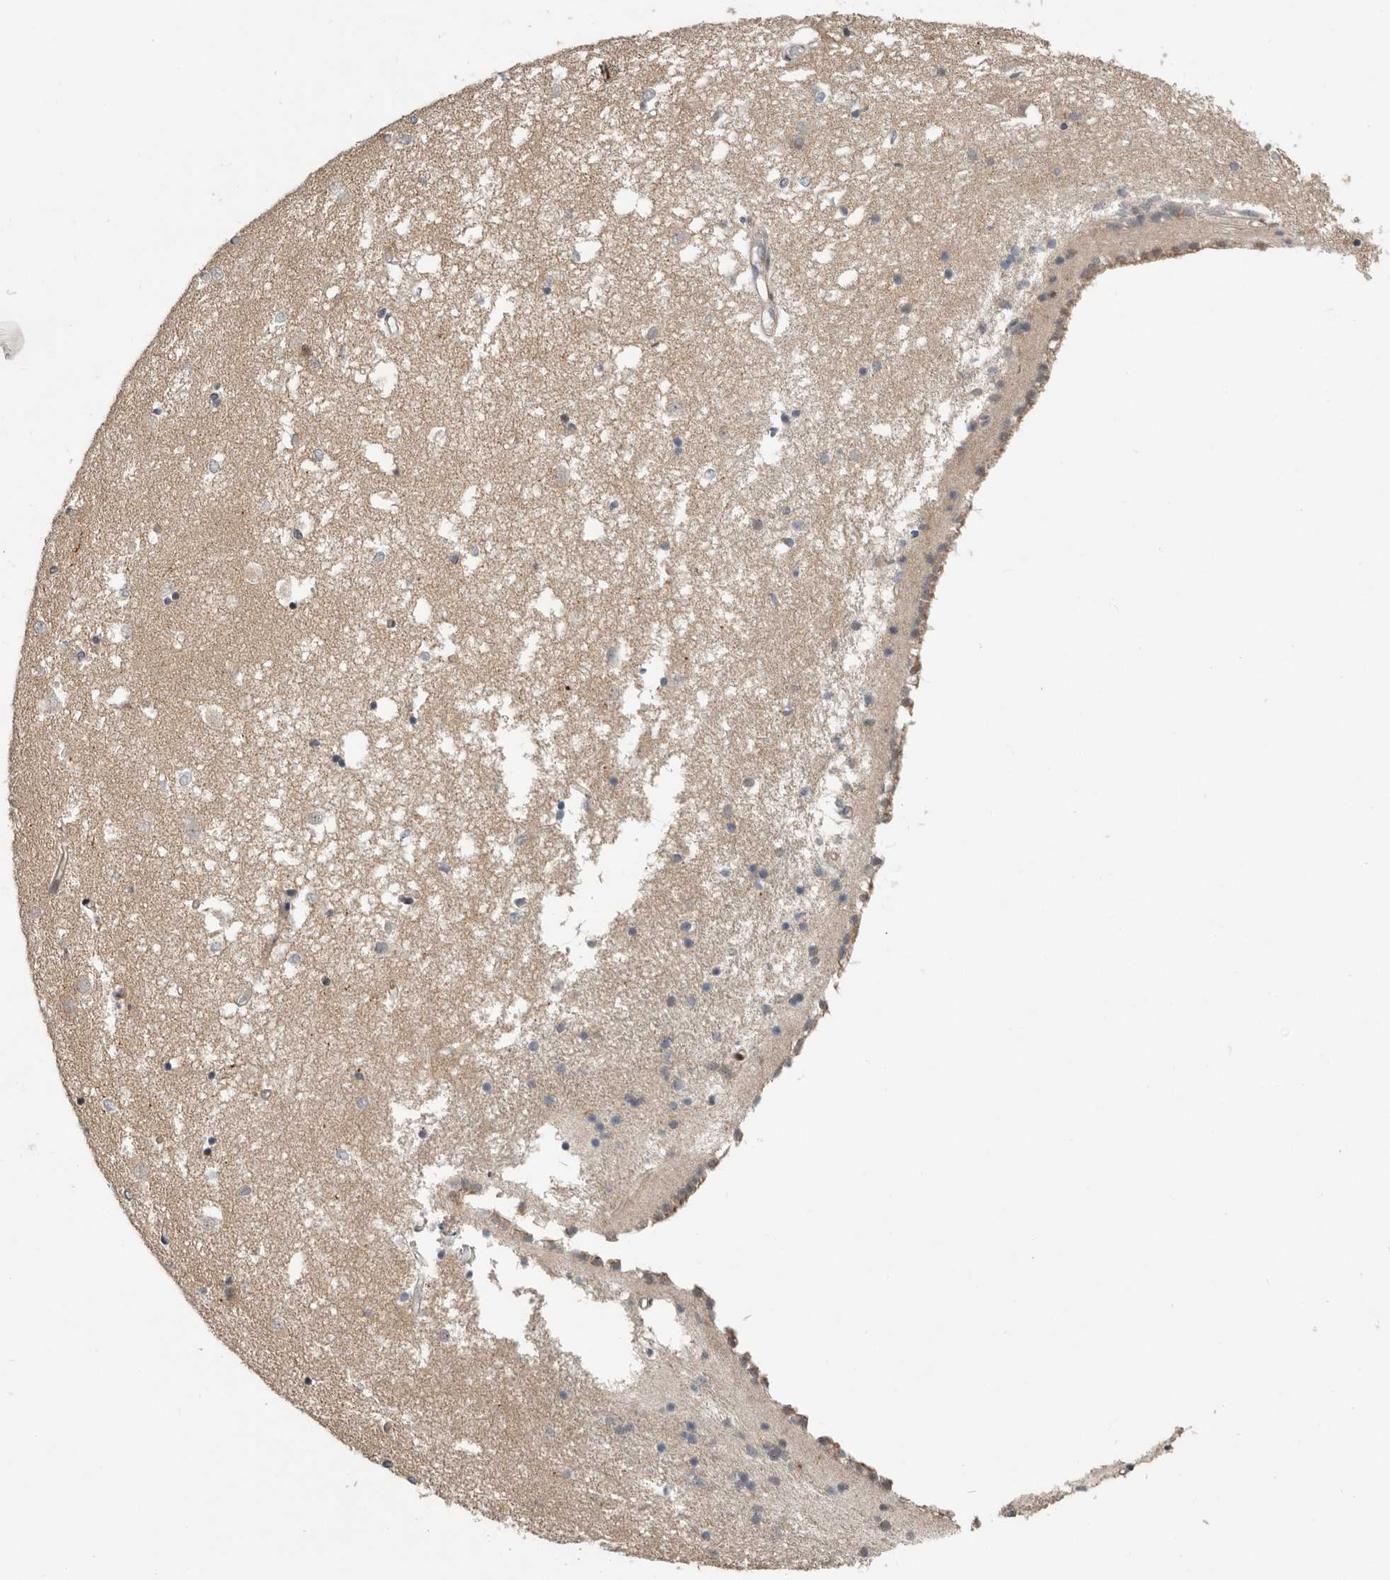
{"staining": {"intensity": "negative", "quantity": "none", "location": "none"}, "tissue": "caudate", "cell_type": "Glial cells", "image_type": "normal", "snomed": [{"axis": "morphology", "description": "Normal tissue, NOS"}, {"axis": "topography", "description": "Lateral ventricle wall"}], "caption": "A micrograph of human caudate is negative for staining in glial cells. (Immunohistochemistry, brightfield microscopy, high magnification).", "gene": "RABIF", "patient": {"sex": "male", "age": 45}}